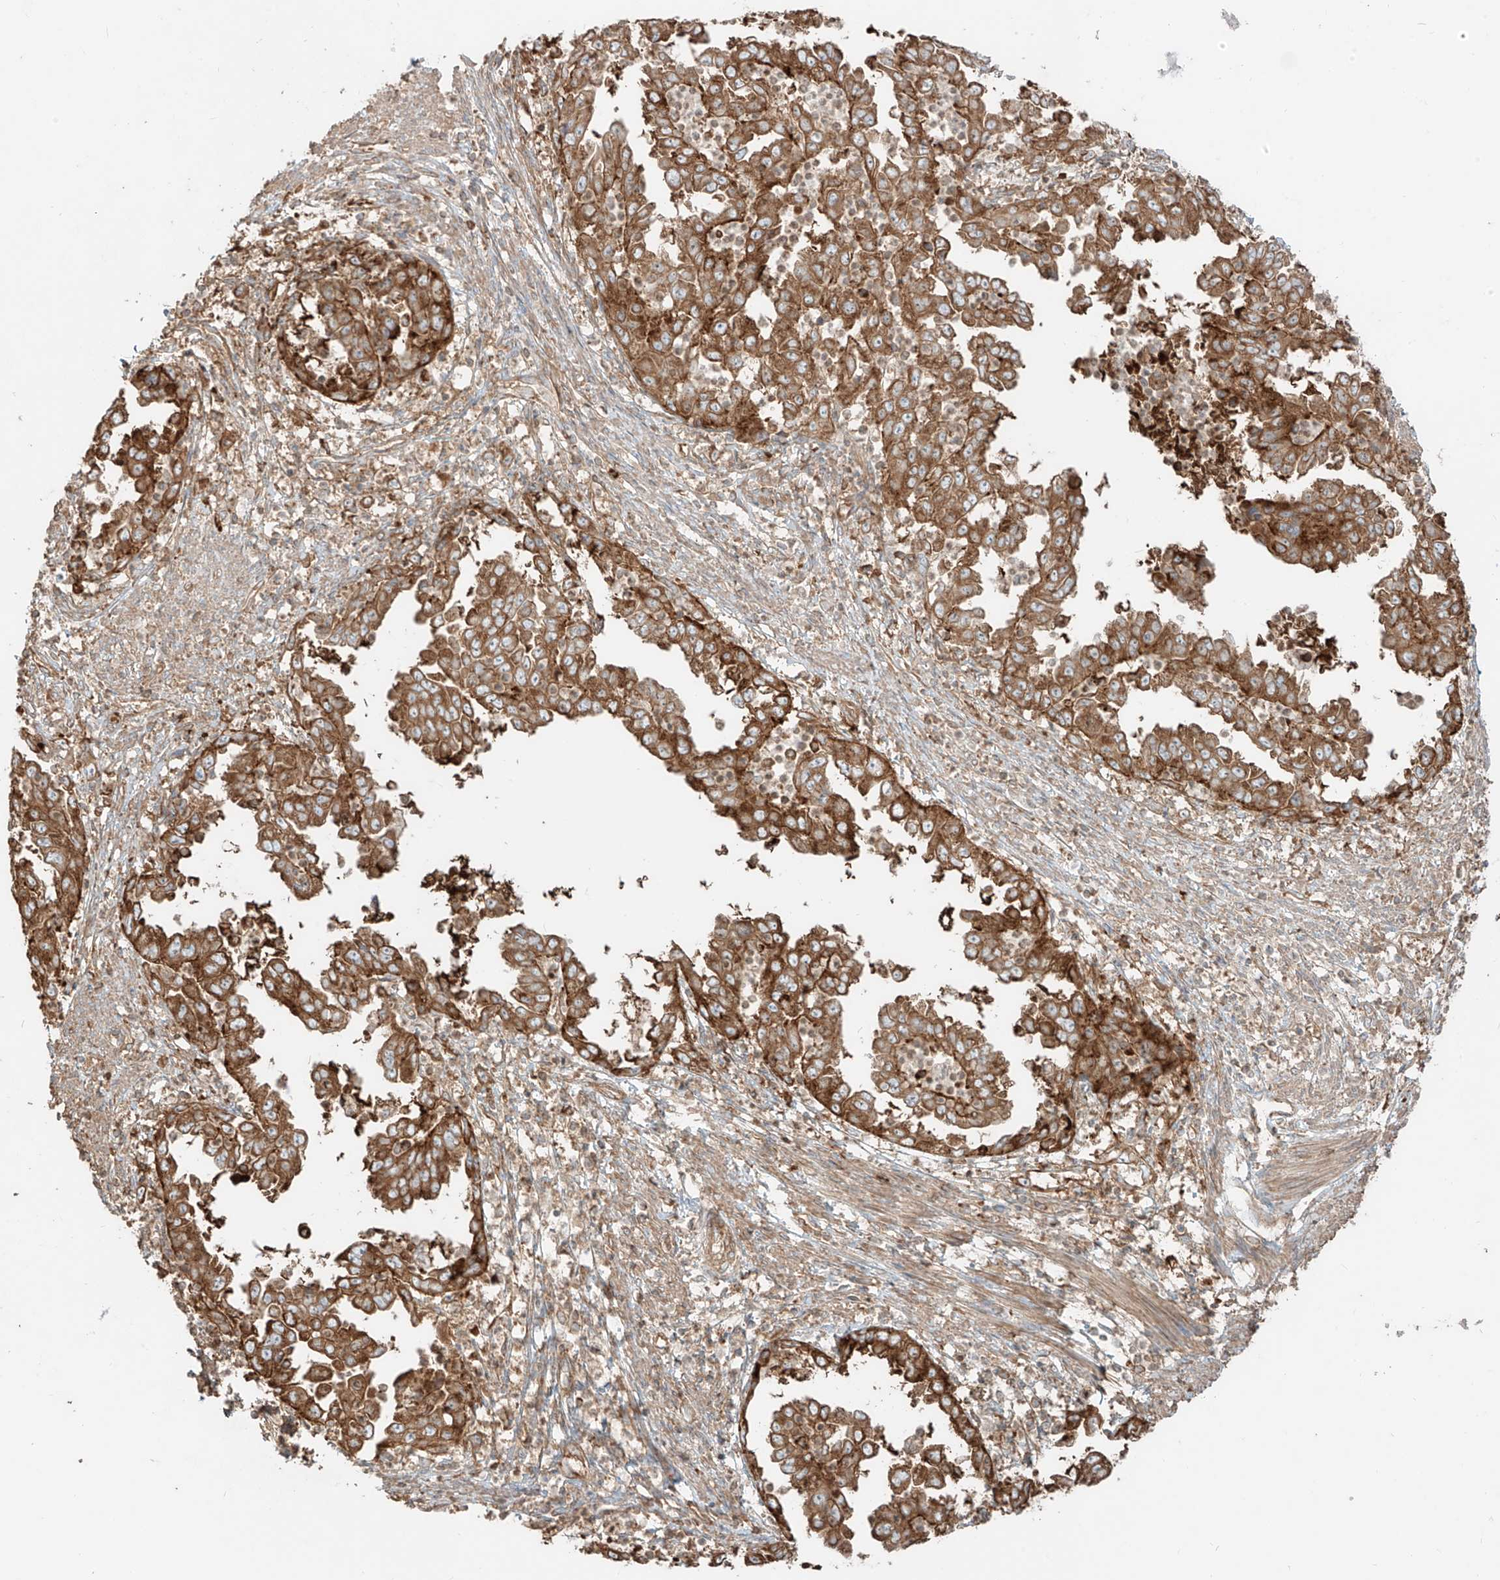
{"staining": {"intensity": "strong", "quantity": ">75%", "location": "cytoplasmic/membranous"}, "tissue": "endometrial cancer", "cell_type": "Tumor cells", "image_type": "cancer", "snomed": [{"axis": "morphology", "description": "Adenocarcinoma, NOS"}, {"axis": "topography", "description": "Endometrium"}], "caption": "Endometrial cancer (adenocarcinoma) stained for a protein displays strong cytoplasmic/membranous positivity in tumor cells. (IHC, brightfield microscopy, high magnification).", "gene": "CCDC115", "patient": {"sex": "female", "age": 85}}